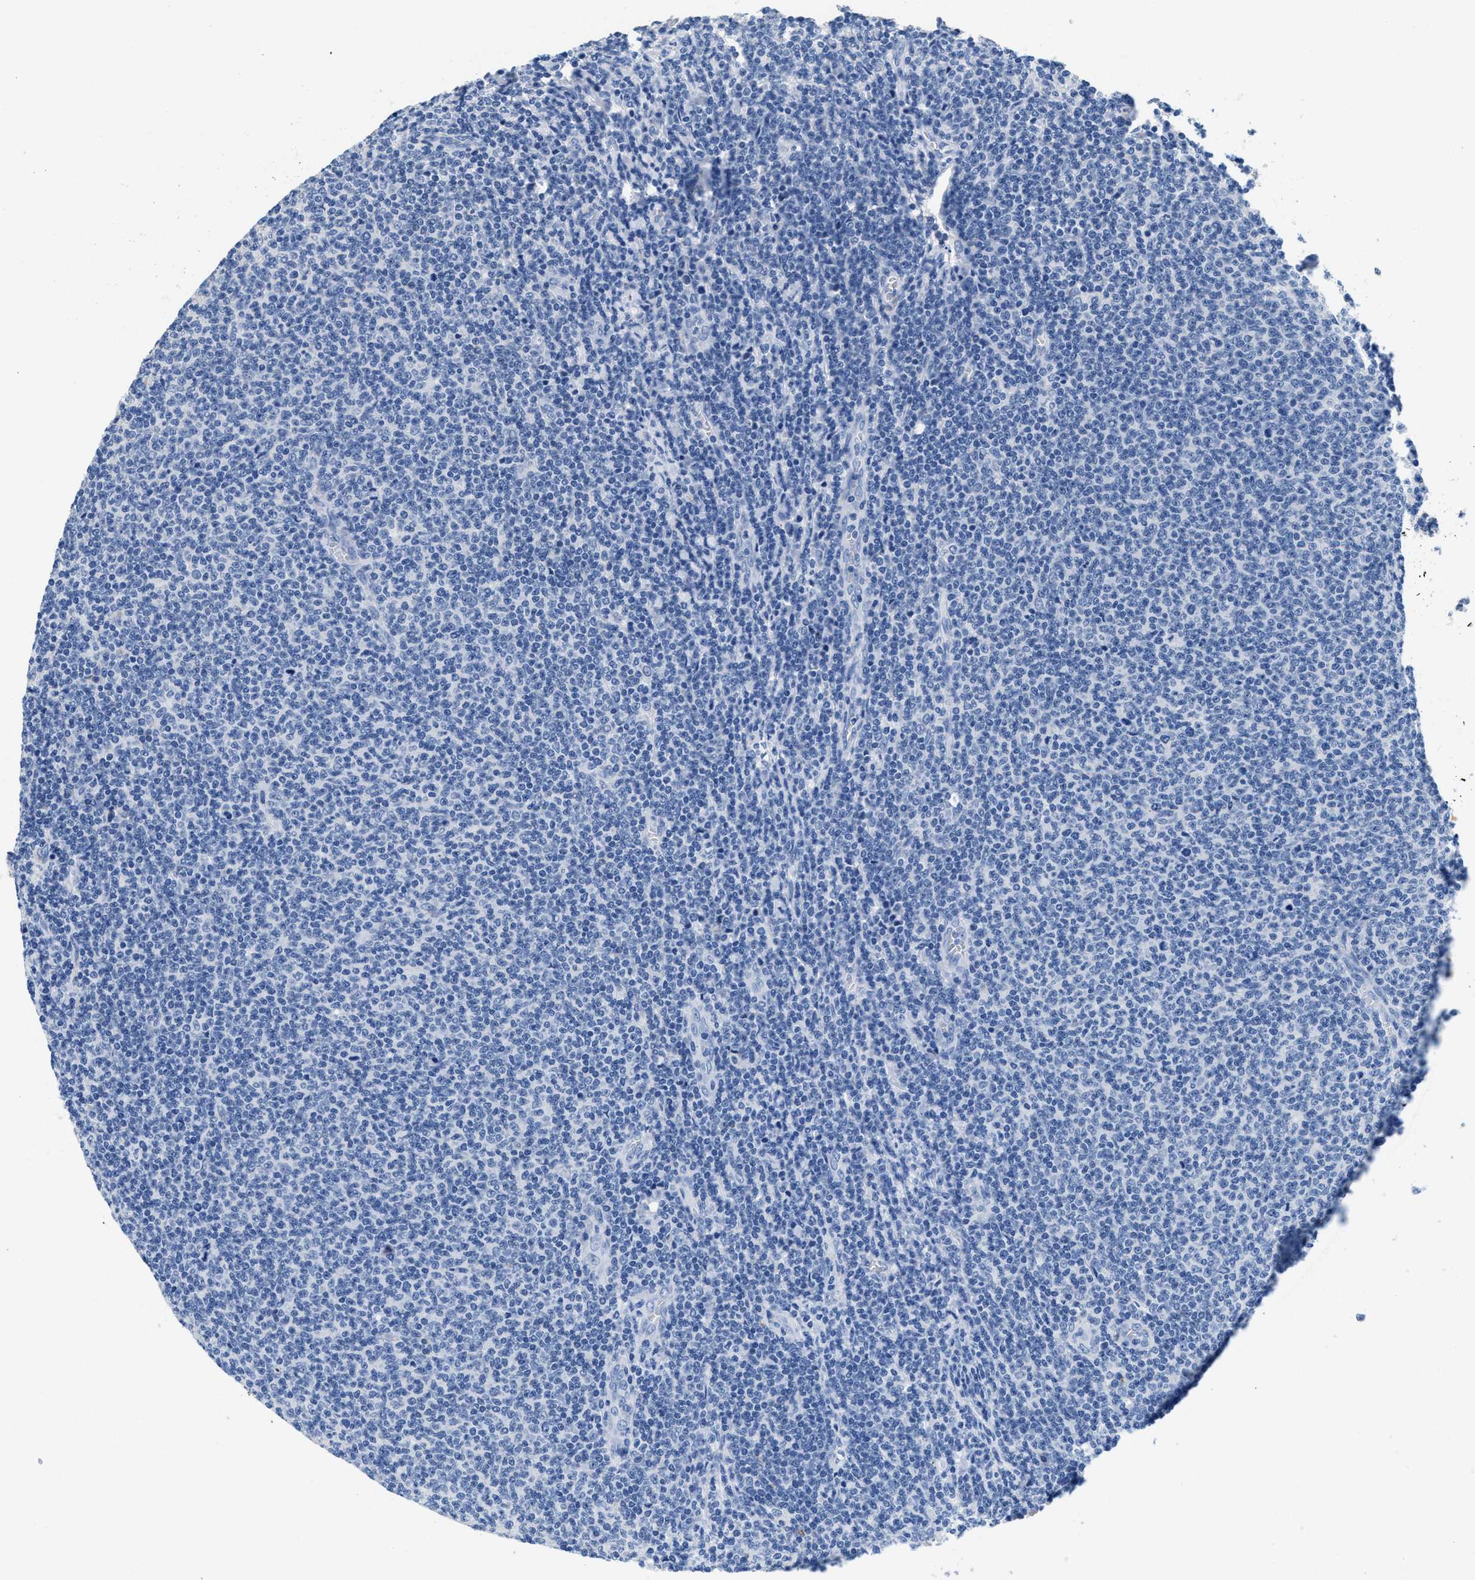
{"staining": {"intensity": "negative", "quantity": "none", "location": "none"}, "tissue": "lymphoma", "cell_type": "Tumor cells", "image_type": "cancer", "snomed": [{"axis": "morphology", "description": "Malignant lymphoma, non-Hodgkin's type, Low grade"}, {"axis": "topography", "description": "Lymph node"}], "caption": "This is a image of immunohistochemistry (IHC) staining of low-grade malignant lymphoma, non-Hodgkin's type, which shows no positivity in tumor cells.", "gene": "SLFN13", "patient": {"sex": "male", "age": 66}}